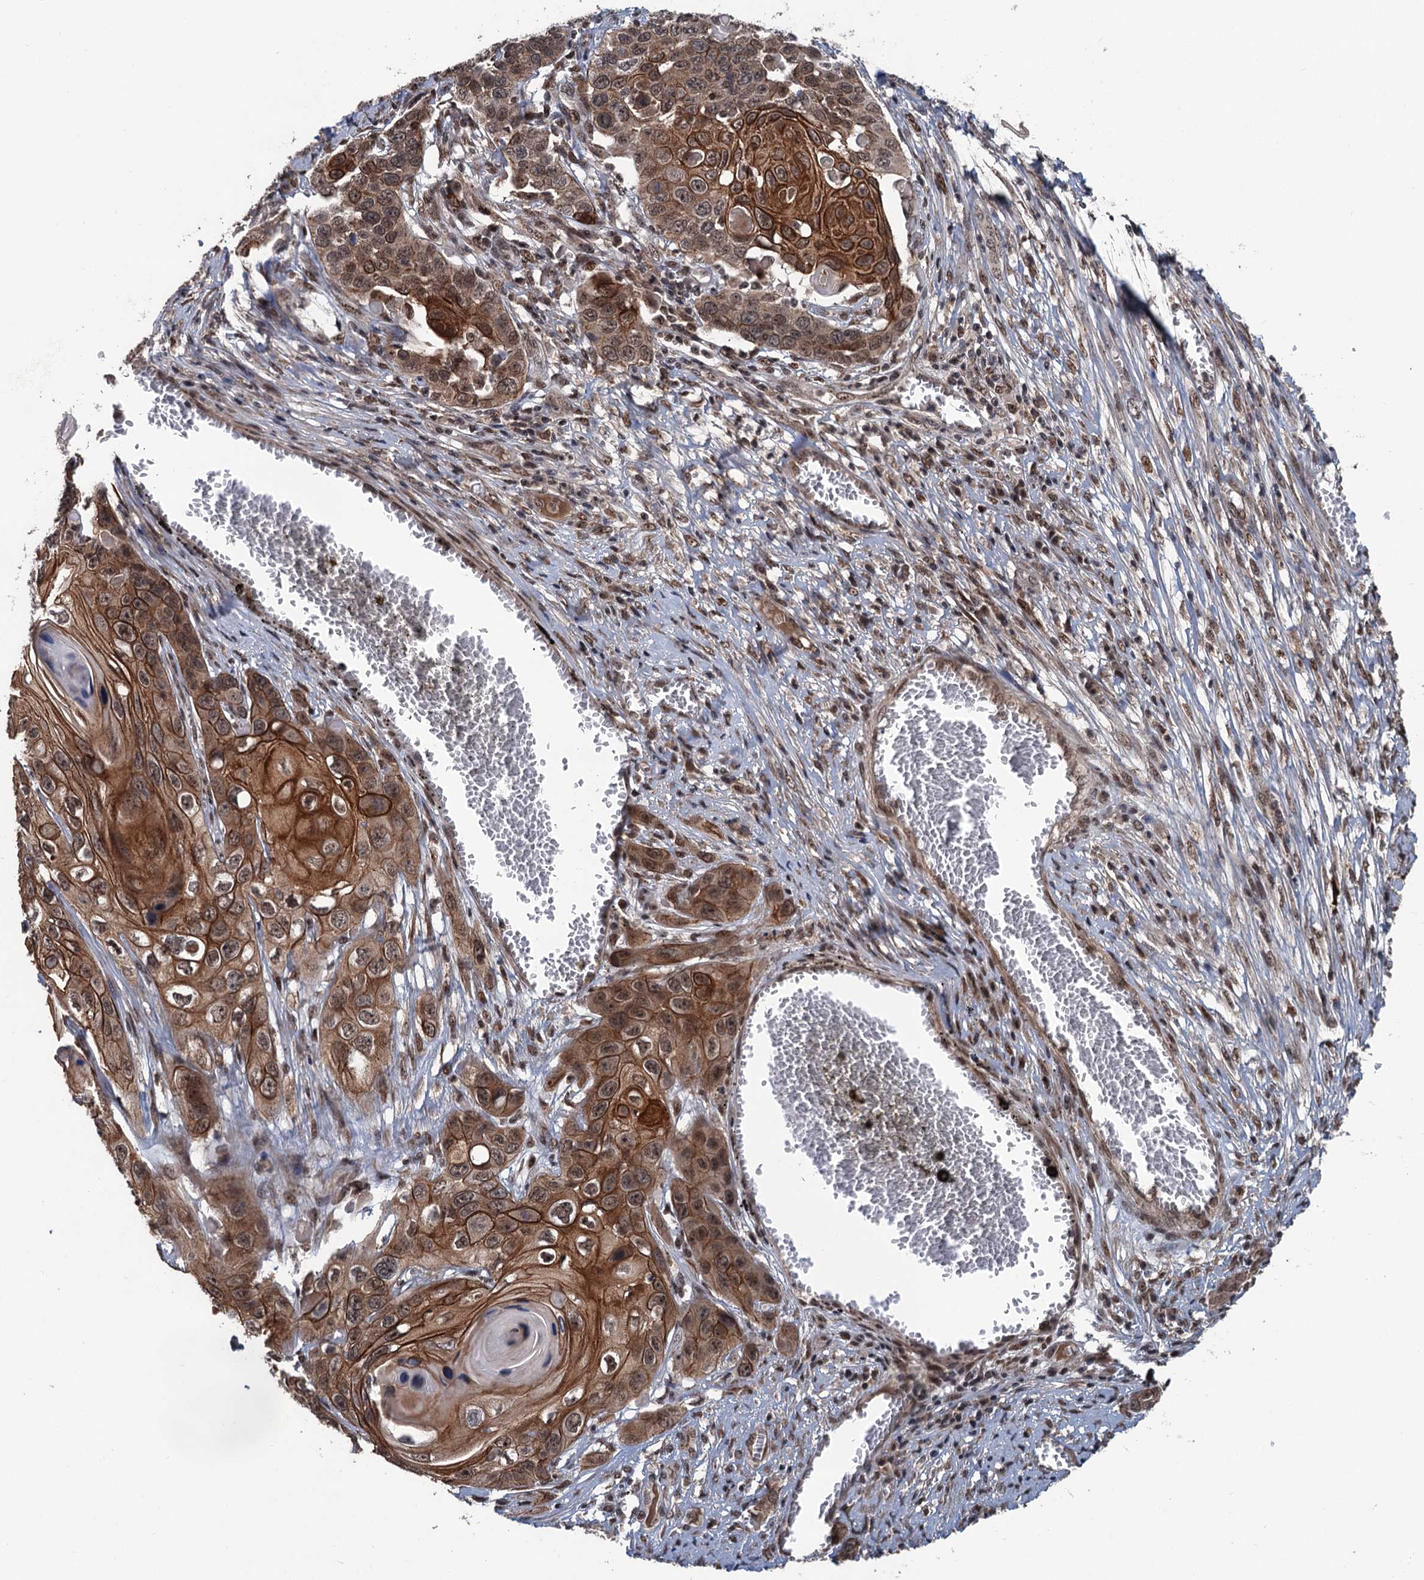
{"staining": {"intensity": "strong", "quantity": ">75%", "location": "cytoplasmic/membranous,nuclear"}, "tissue": "skin cancer", "cell_type": "Tumor cells", "image_type": "cancer", "snomed": [{"axis": "morphology", "description": "Squamous cell carcinoma, NOS"}, {"axis": "topography", "description": "Skin"}], "caption": "This is an image of immunohistochemistry (IHC) staining of skin cancer, which shows strong expression in the cytoplasmic/membranous and nuclear of tumor cells.", "gene": "RASSF4", "patient": {"sex": "male", "age": 55}}